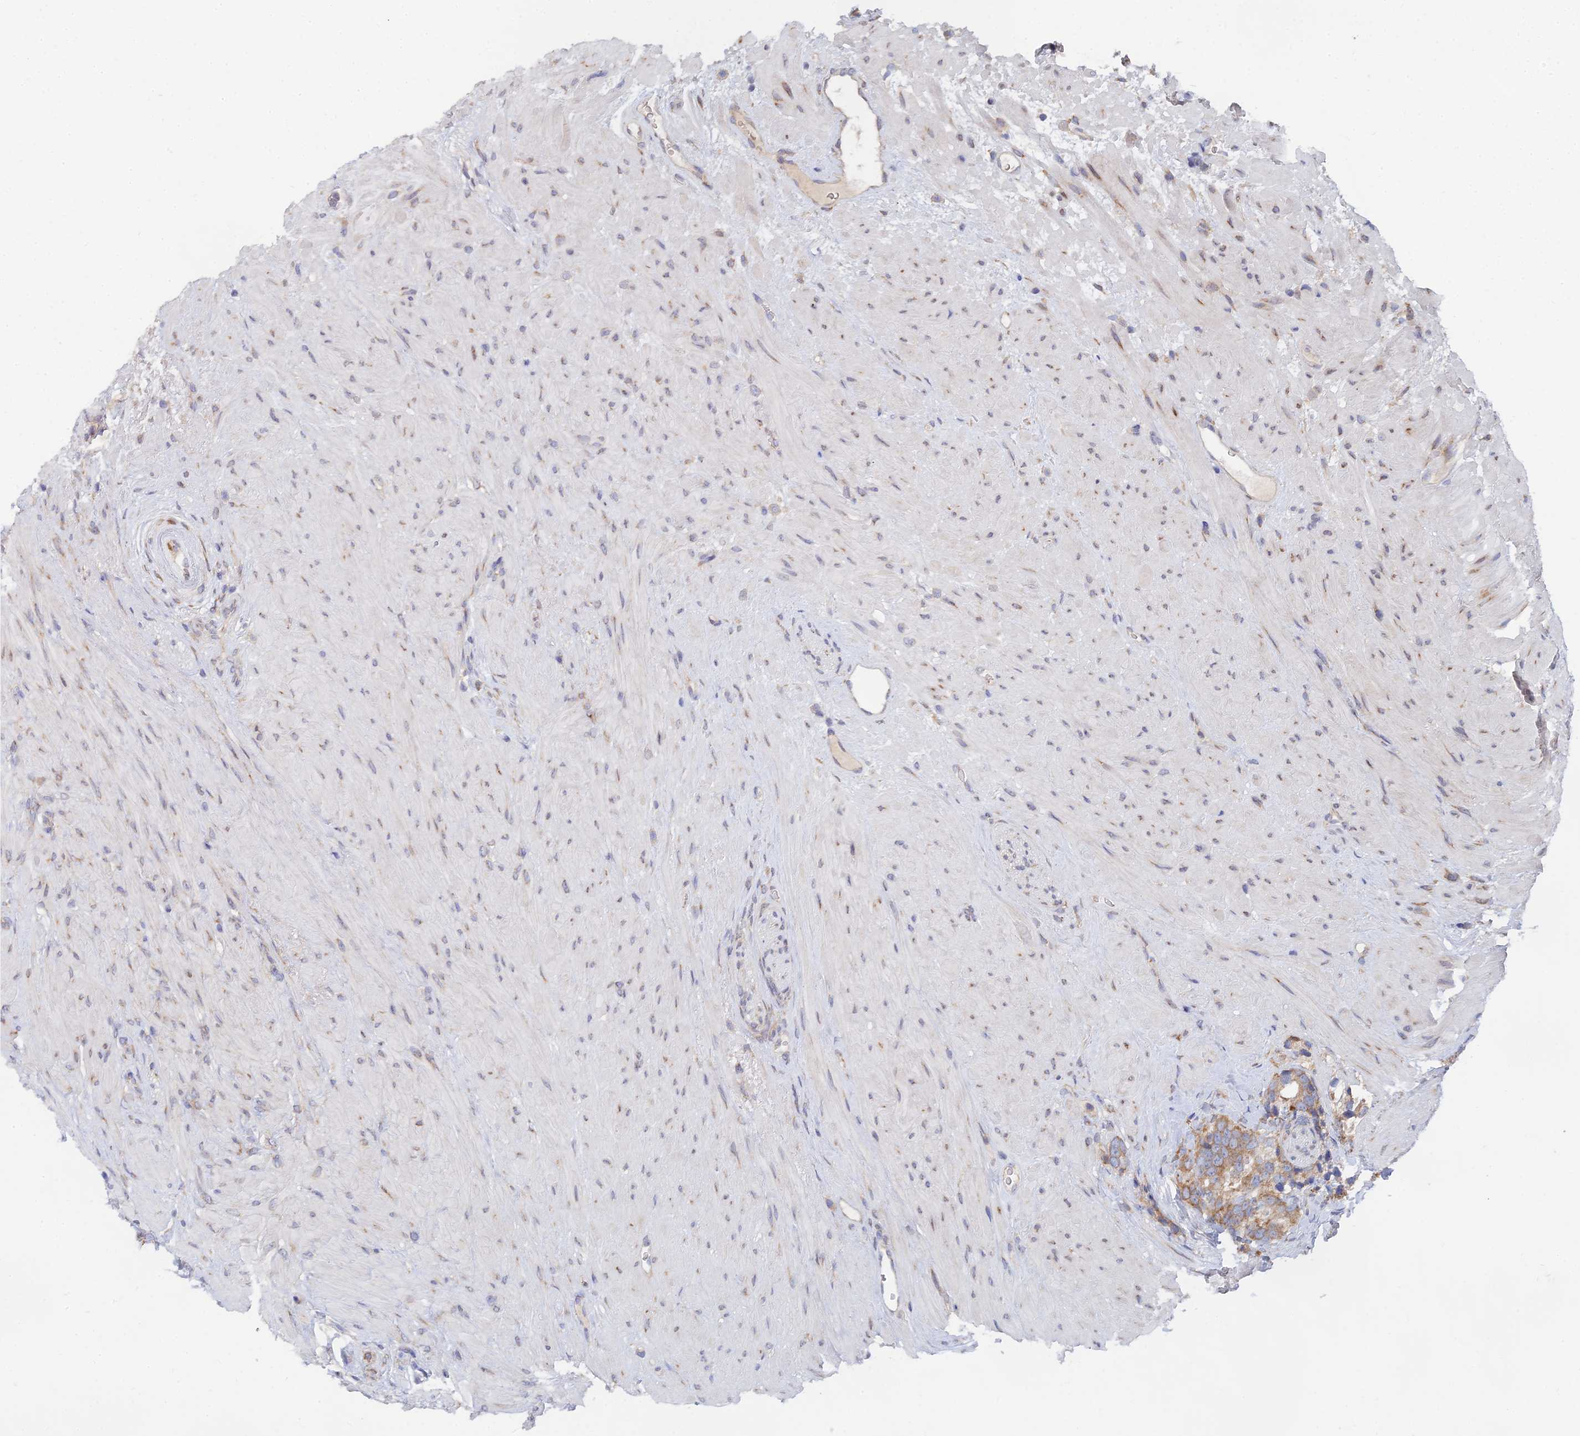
{"staining": {"intensity": "moderate", "quantity": ">75%", "location": "cytoplasmic/membranous"}, "tissue": "prostate cancer", "cell_type": "Tumor cells", "image_type": "cancer", "snomed": [{"axis": "morphology", "description": "Adenocarcinoma, High grade"}, {"axis": "topography", "description": "Prostate"}], "caption": "This image exhibits IHC staining of prostate cancer (adenocarcinoma (high-grade)), with medium moderate cytoplasmic/membranous expression in approximately >75% of tumor cells.", "gene": "ELOF1", "patient": {"sex": "male", "age": 74}}